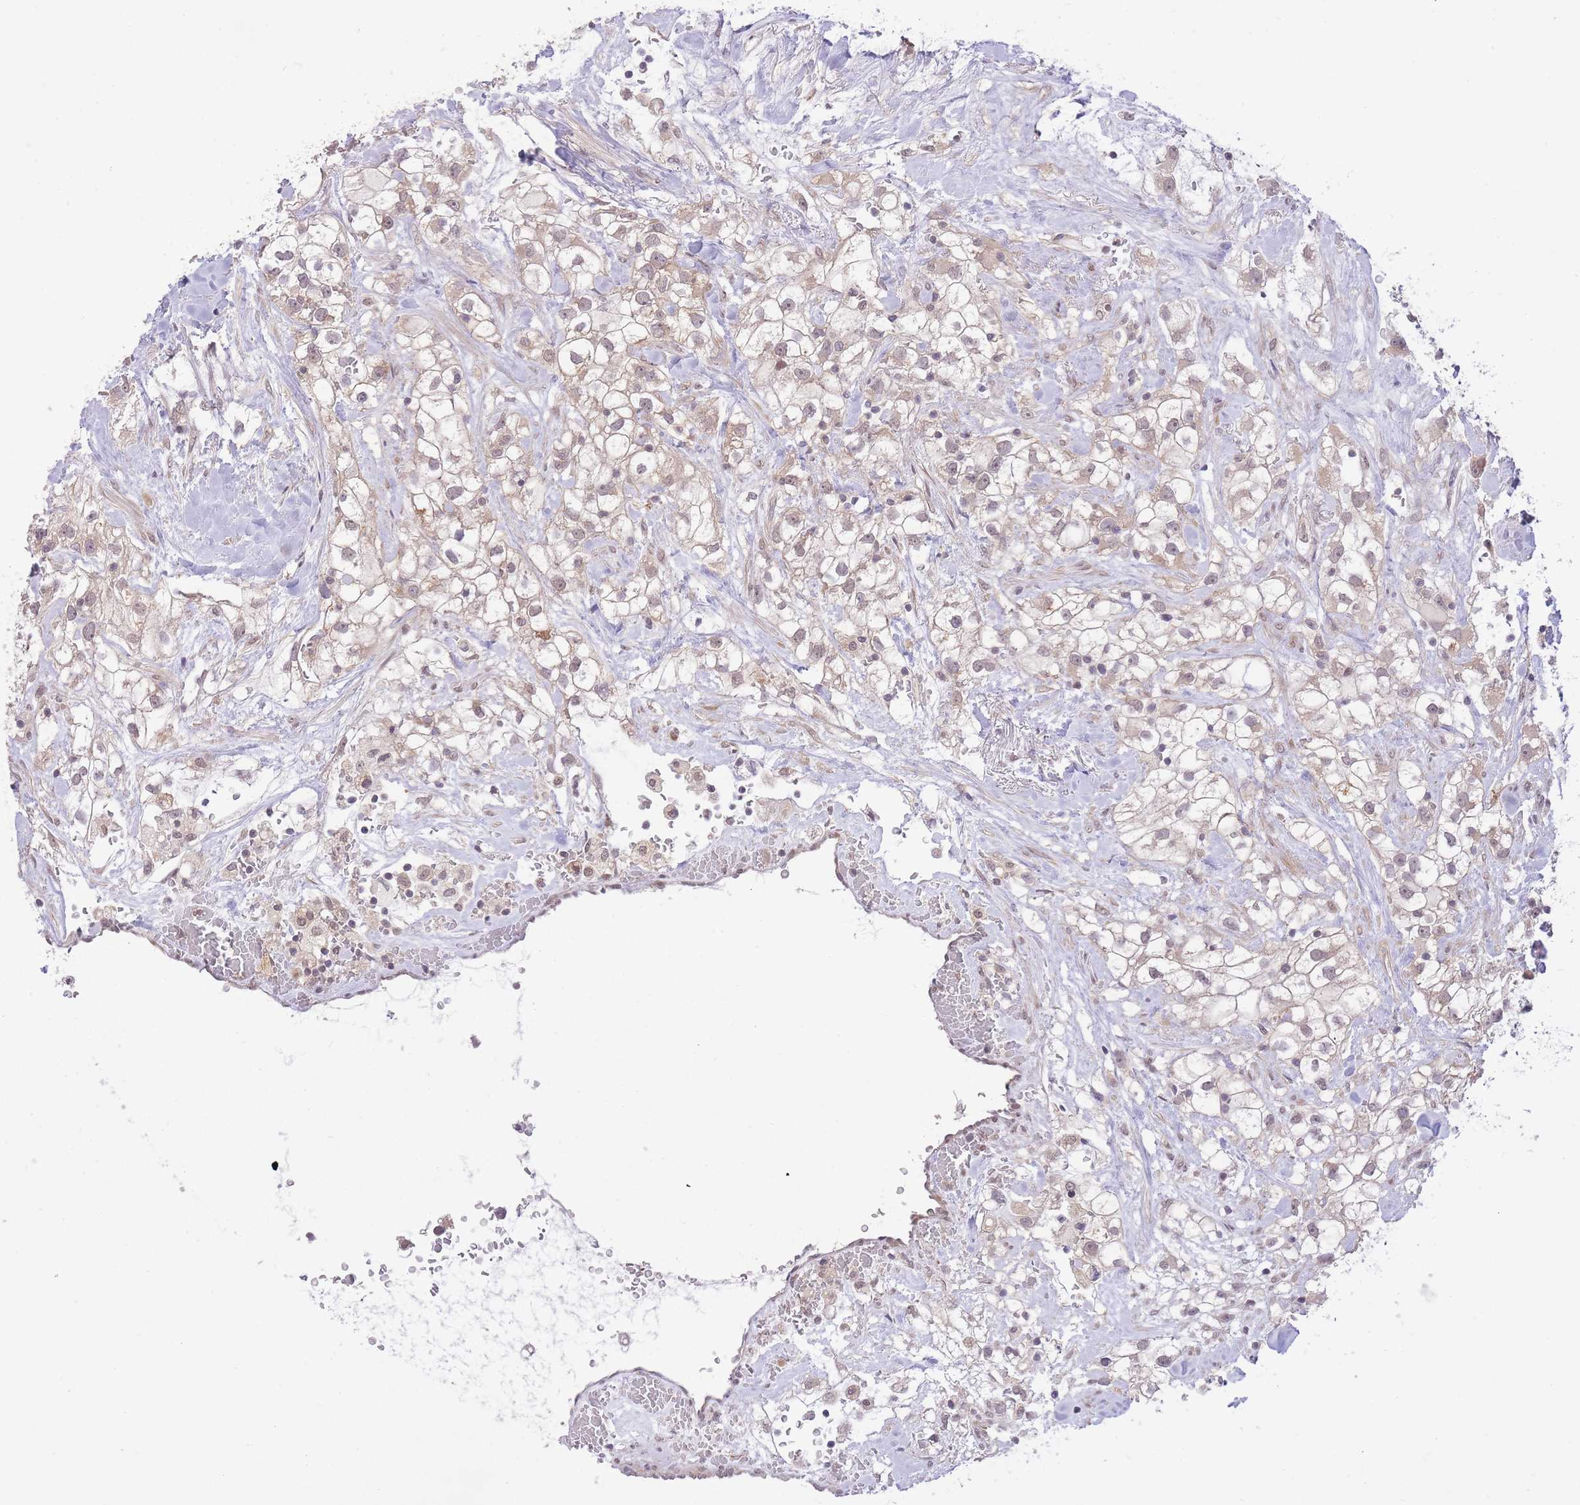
{"staining": {"intensity": "weak", "quantity": "25%-75%", "location": "cytoplasmic/membranous"}, "tissue": "renal cancer", "cell_type": "Tumor cells", "image_type": "cancer", "snomed": [{"axis": "morphology", "description": "Adenocarcinoma, NOS"}, {"axis": "topography", "description": "Kidney"}], "caption": "Immunohistochemistry micrograph of neoplastic tissue: human adenocarcinoma (renal) stained using immunohistochemistry (IHC) exhibits low levels of weak protein expression localized specifically in the cytoplasmic/membranous of tumor cells, appearing as a cytoplasmic/membranous brown color.", "gene": "ELOA2", "patient": {"sex": "male", "age": 59}}